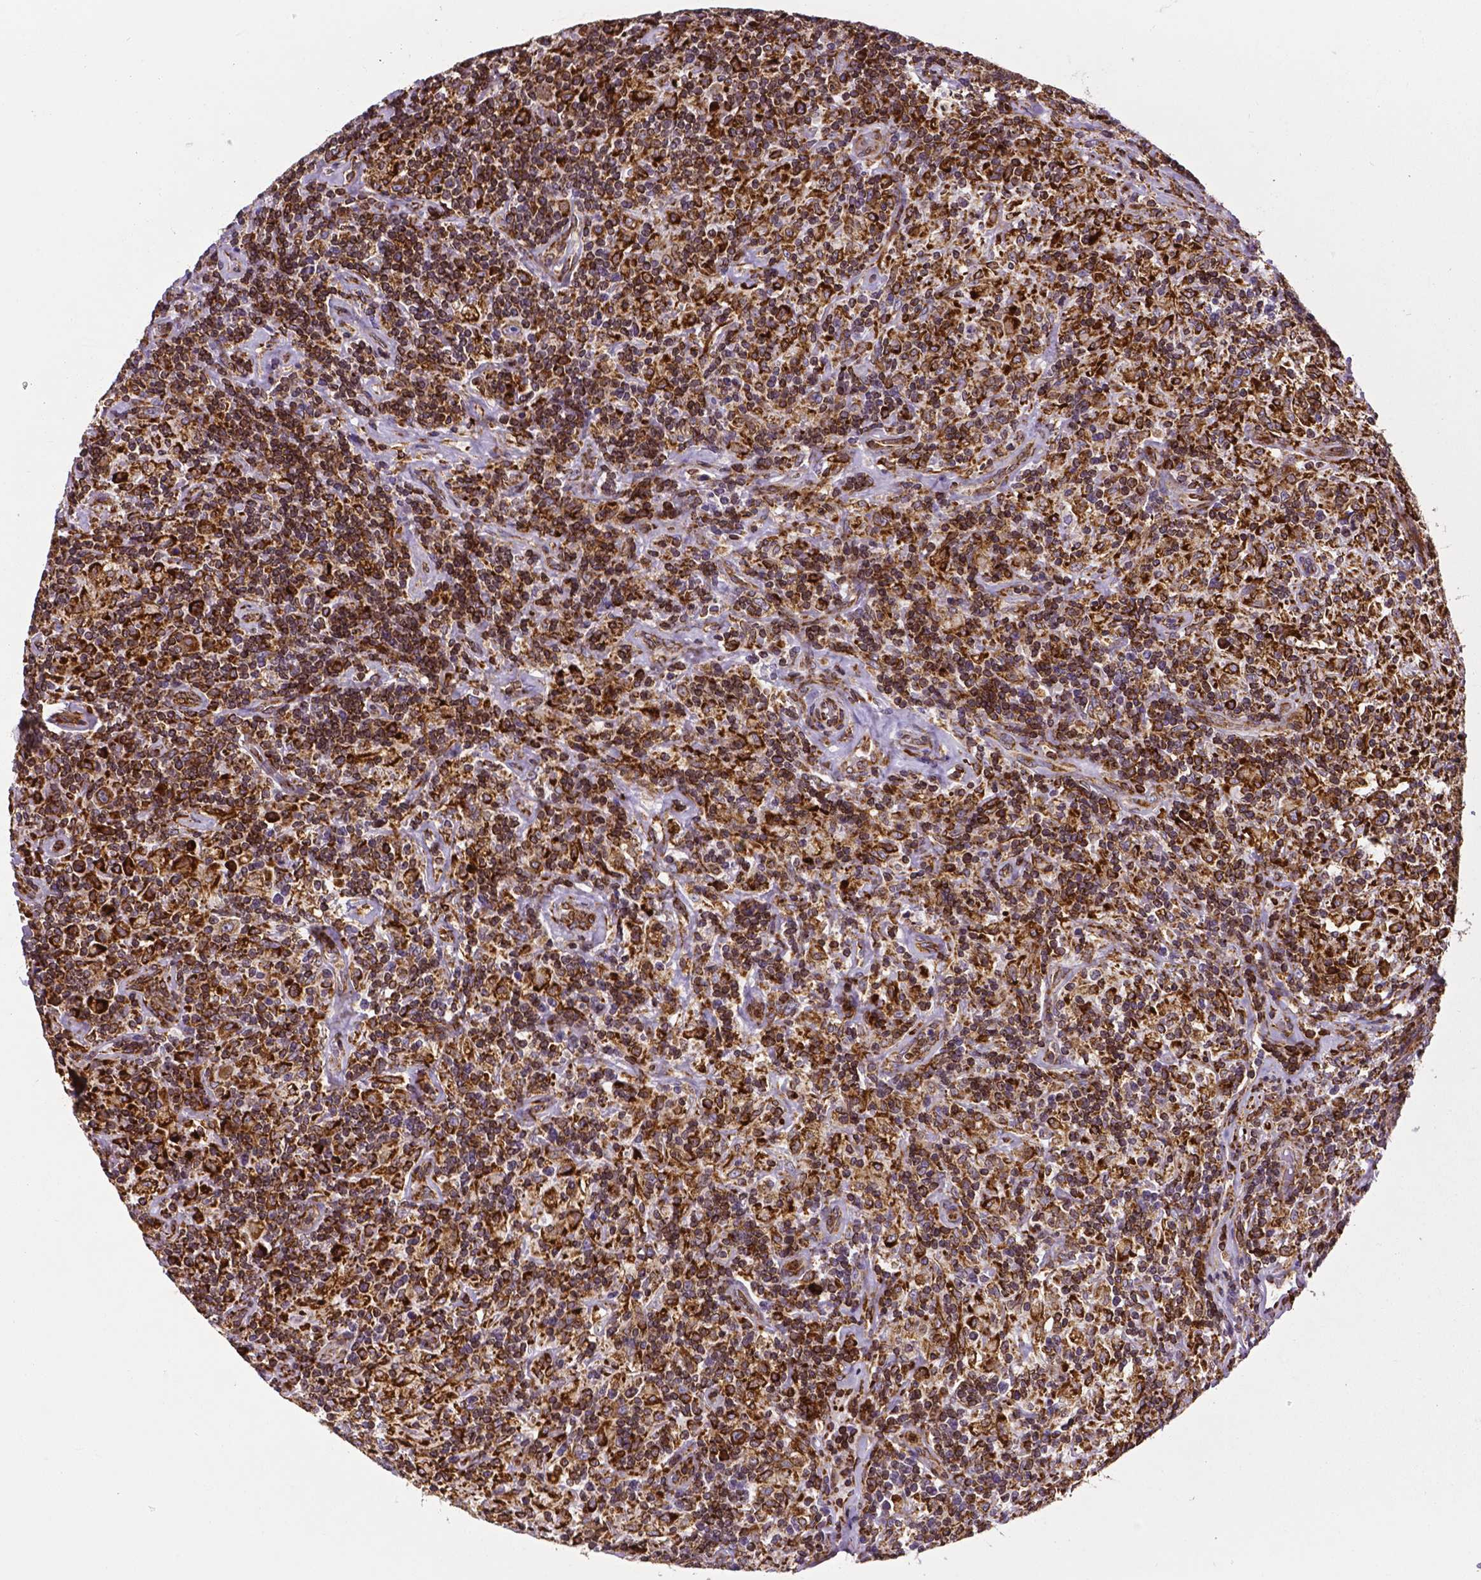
{"staining": {"intensity": "strong", "quantity": ">75%", "location": "cytoplasmic/membranous"}, "tissue": "lymphoma", "cell_type": "Tumor cells", "image_type": "cancer", "snomed": [{"axis": "morphology", "description": "Hodgkin's disease, NOS"}, {"axis": "topography", "description": "Lymph node"}], "caption": "An immunohistochemistry histopathology image of tumor tissue is shown. Protein staining in brown highlights strong cytoplasmic/membranous positivity in Hodgkin's disease within tumor cells.", "gene": "MTDH", "patient": {"sex": "male", "age": 70}}